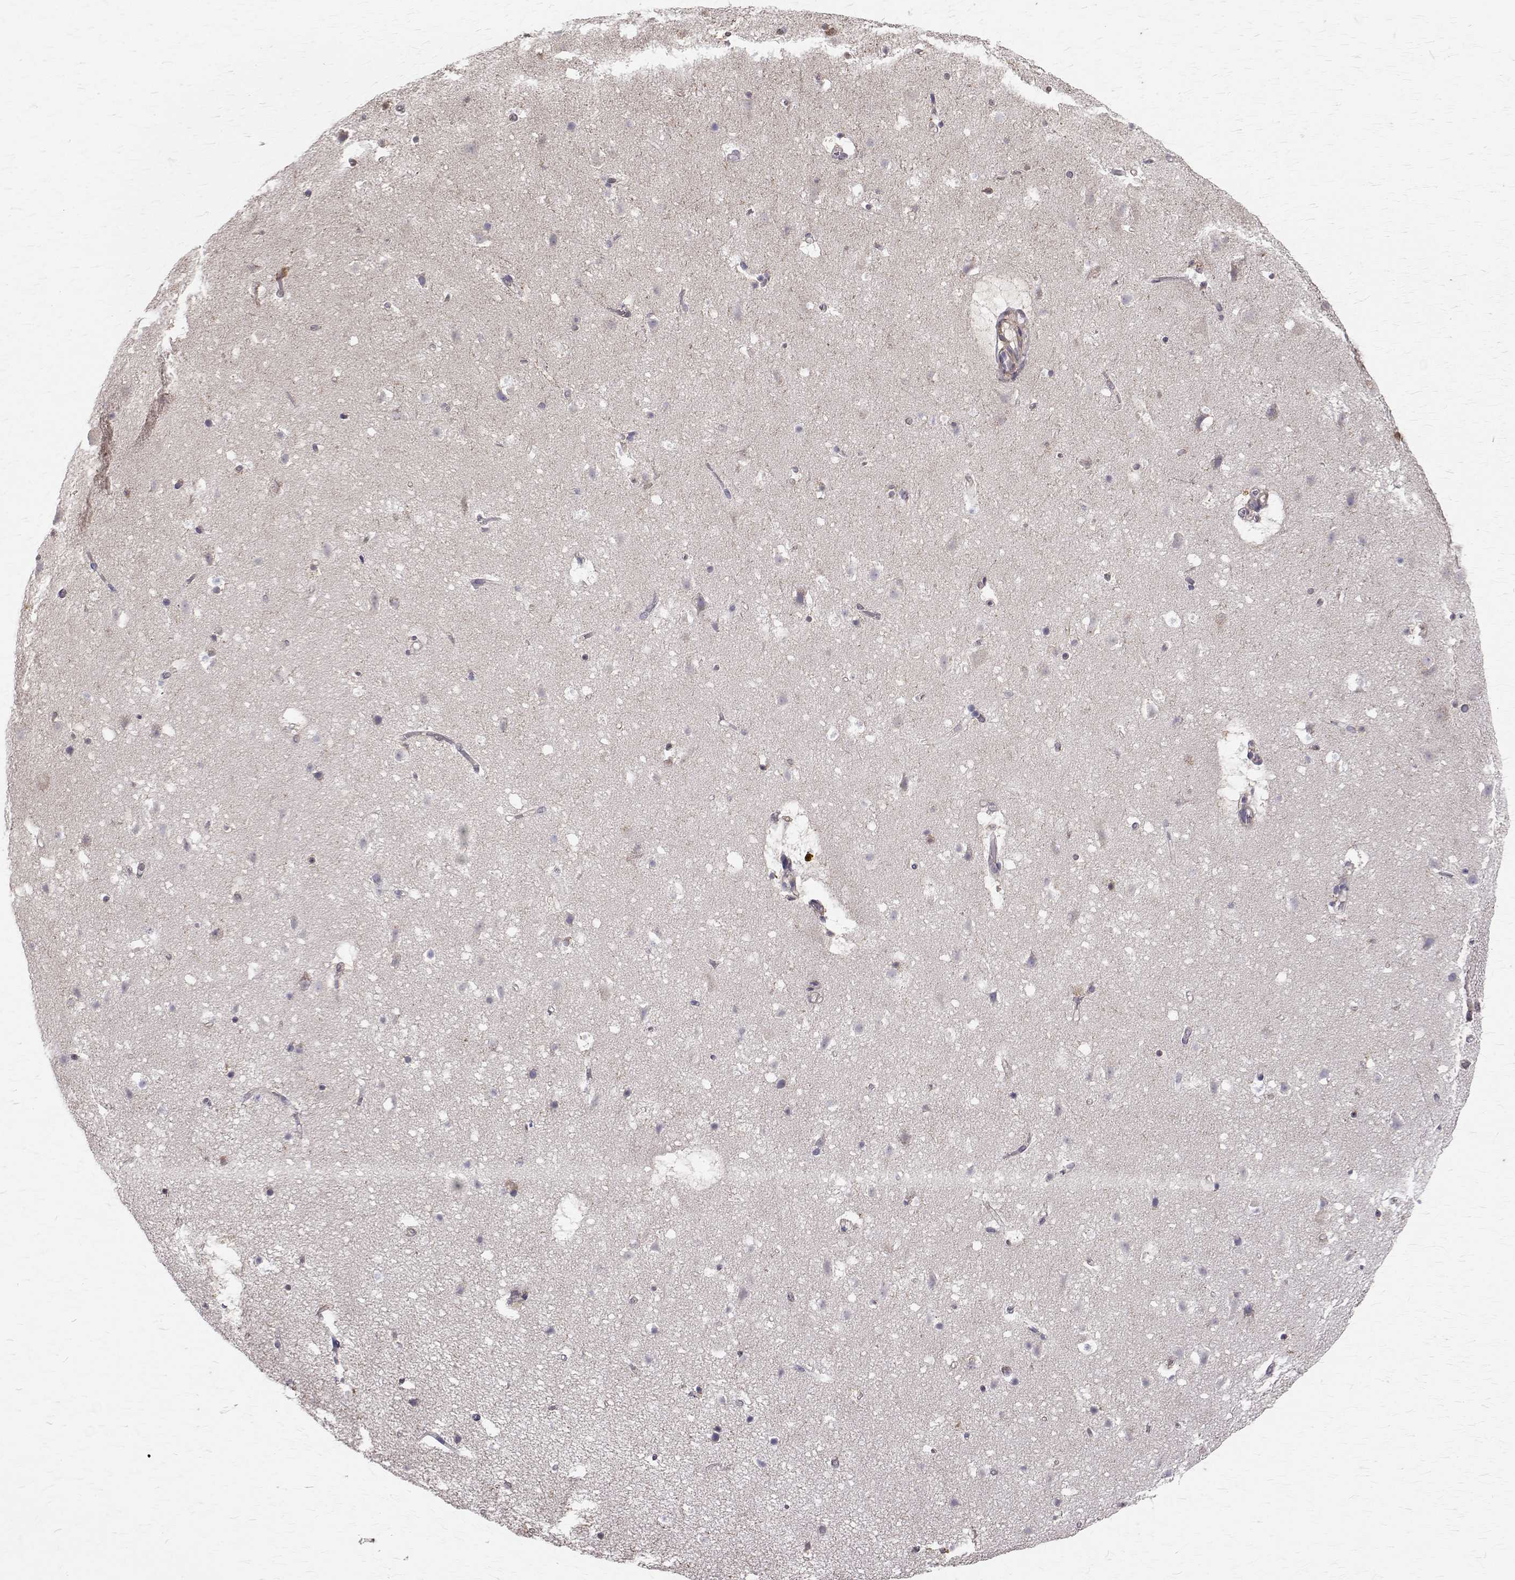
{"staining": {"intensity": "negative", "quantity": "none", "location": "none"}, "tissue": "cerebral cortex", "cell_type": "Endothelial cells", "image_type": "normal", "snomed": [{"axis": "morphology", "description": "Normal tissue, NOS"}, {"axis": "topography", "description": "Cerebral cortex"}], "caption": "Immunohistochemistry image of normal cerebral cortex: cerebral cortex stained with DAB (3,3'-diaminobenzidine) reveals no significant protein positivity in endothelial cells. The staining was performed using DAB (3,3'-diaminobenzidine) to visualize the protein expression in brown, while the nuclei were stained in blue with hematoxylin (Magnification: 20x).", "gene": "CCDC89", "patient": {"sex": "female", "age": 42}}